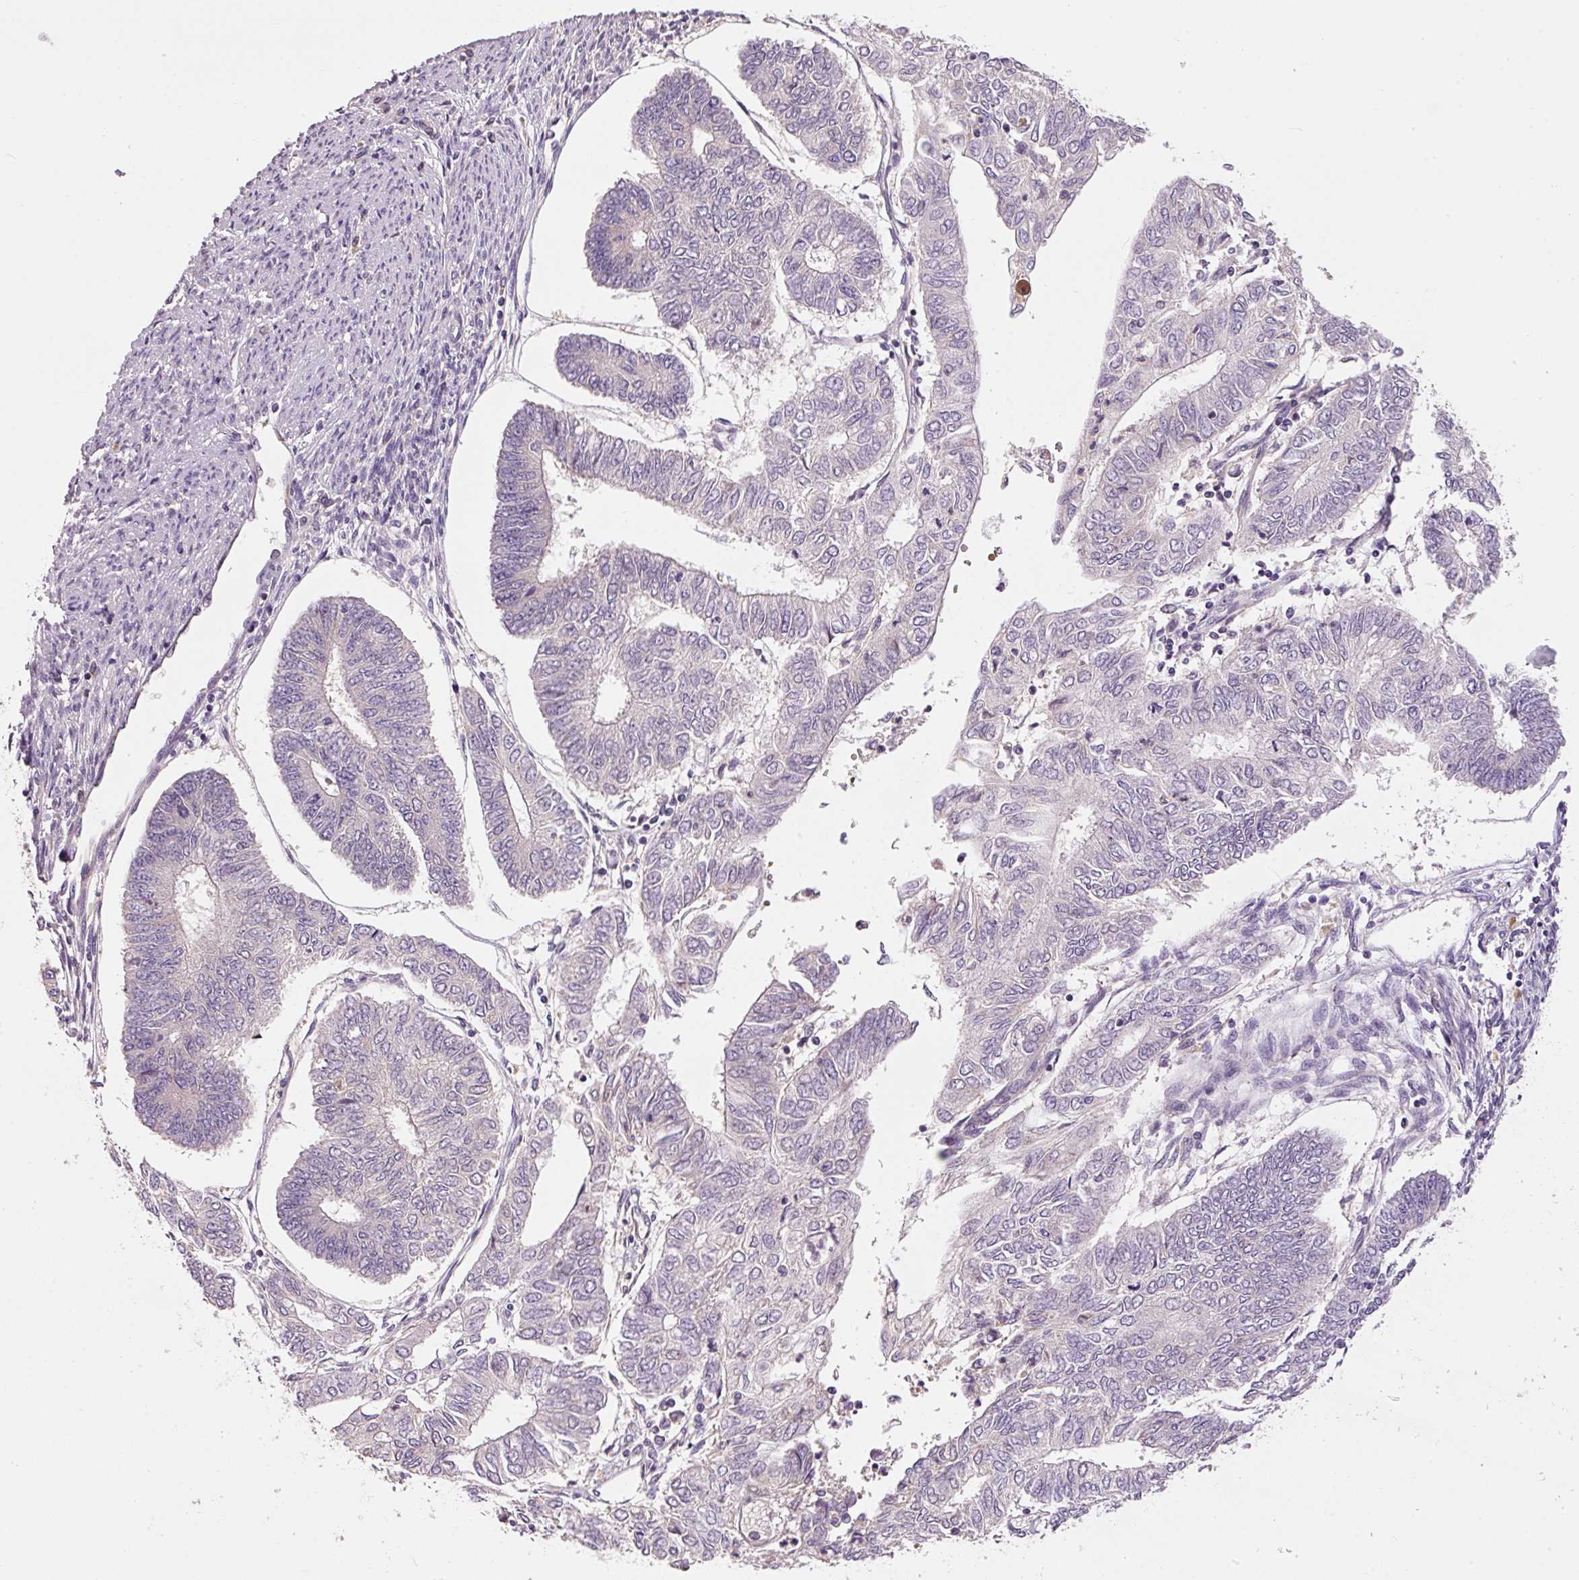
{"staining": {"intensity": "negative", "quantity": "none", "location": "none"}, "tissue": "endometrial cancer", "cell_type": "Tumor cells", "image_type": "cancer", "snomed": [{"axis": "morphology", "description": "Adenocarcinoma, NOS"}, {"axis": "topography", "description": "Endometrium"}], "caption": "An image of endometrial cancer (adenocarcinoma) stained for a protein shows no brown staining in tumor cells.", "gene": "CMTM8", "patient": {"sex": "female", "age": 68}}